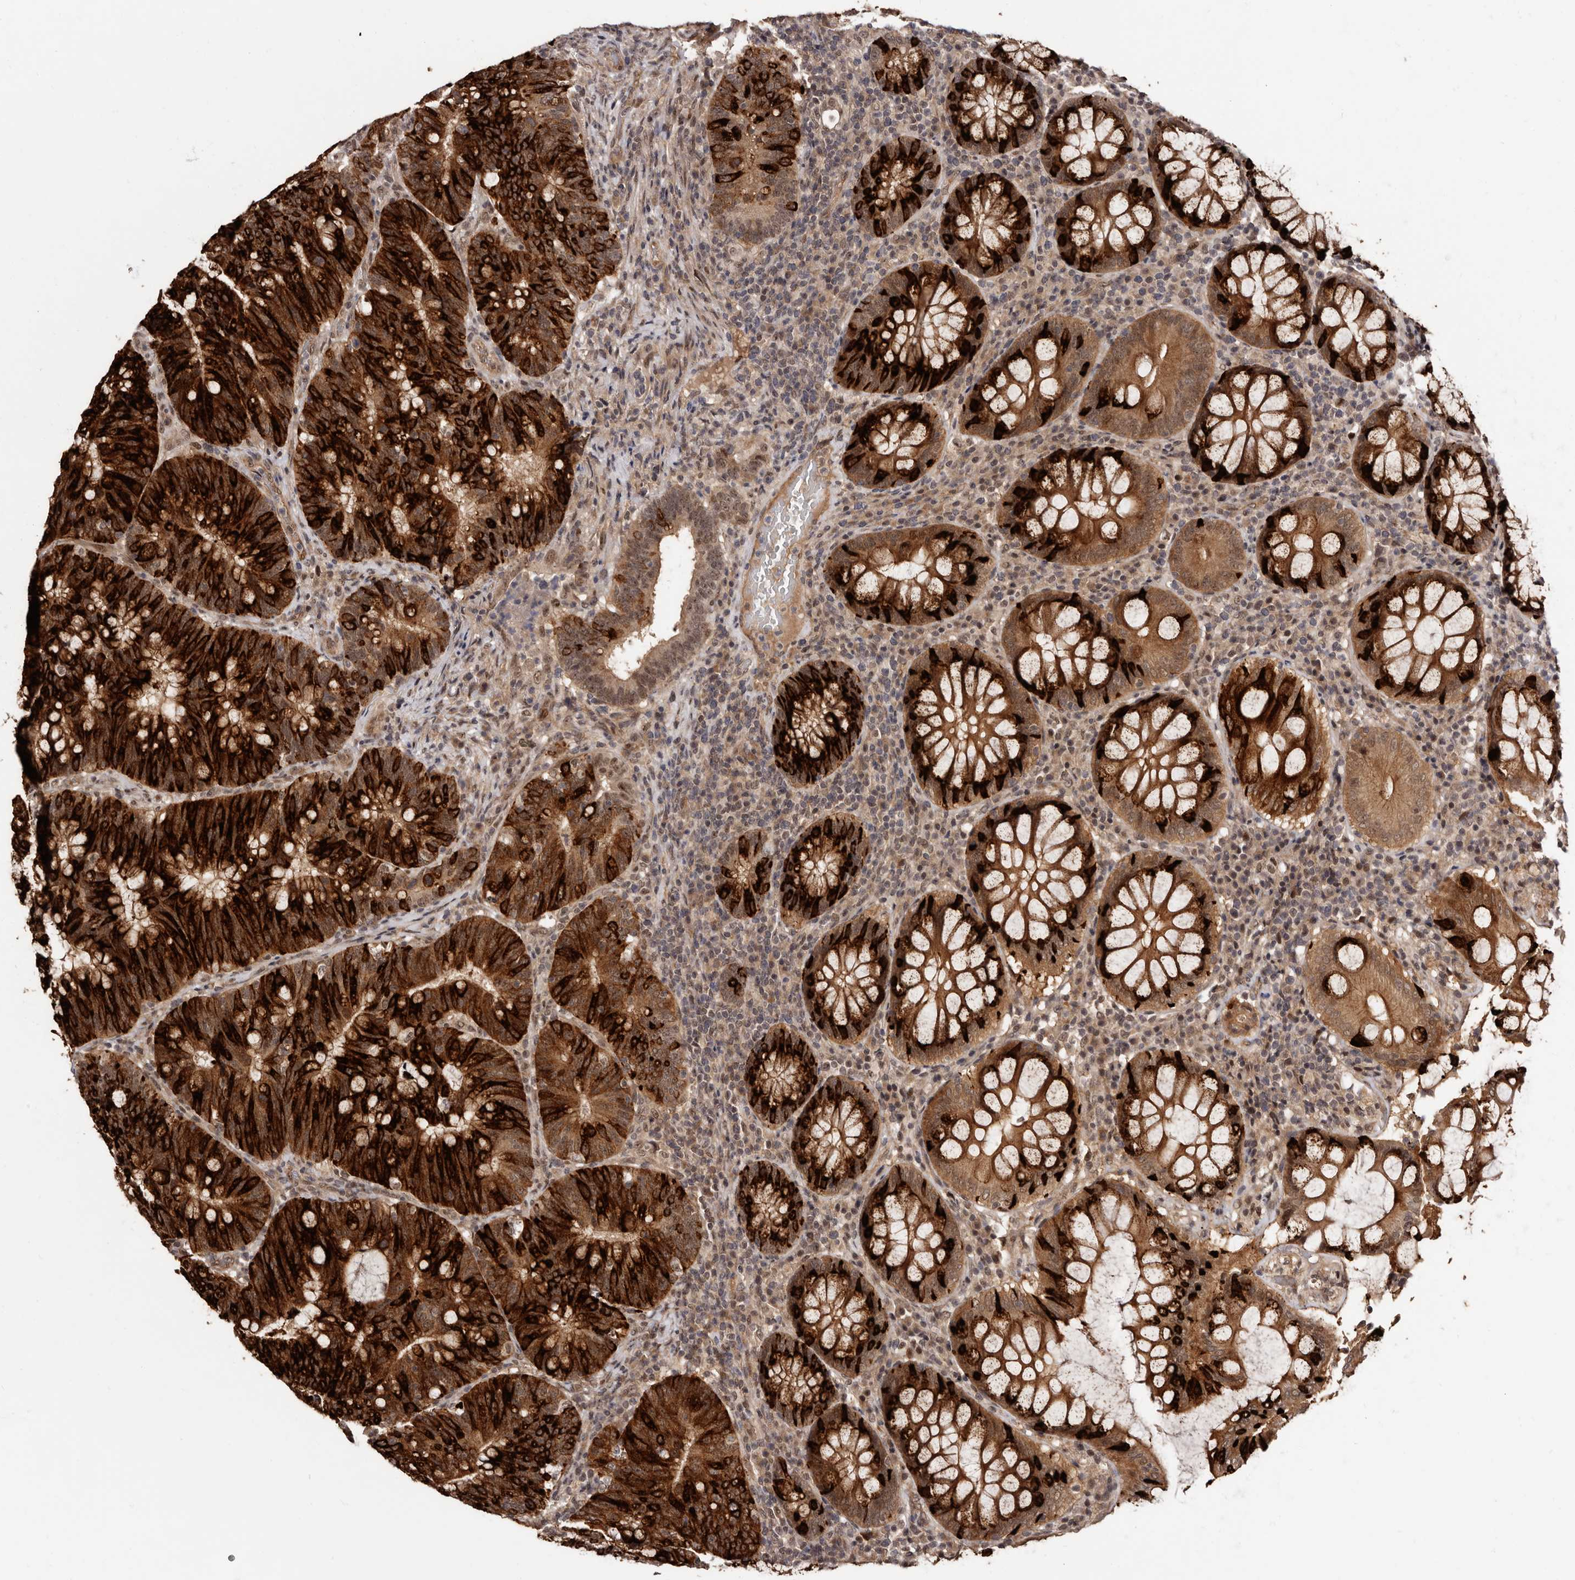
{"staining": {"intensity": "strong", "quantity": ">75%", "location": "cytoplasmic/membranous"}, "tissue": "colorectal cancer", "cell_type": "Tumor cells", "image_type": "cancer", "snomed": [{"axis": "morphology", "description": "Adenocarcinoma, NOS"}, {"axis": "topography", "description": "Colon"}], "caption": "The histopathology image reveals staining of colorectal cancer, revealing strong cytoplasmic/membranous protein positivity (brown color) within tumor cells.", "gene": "TBC1D22B", "patient": {"sex": "female", "age": 66}}